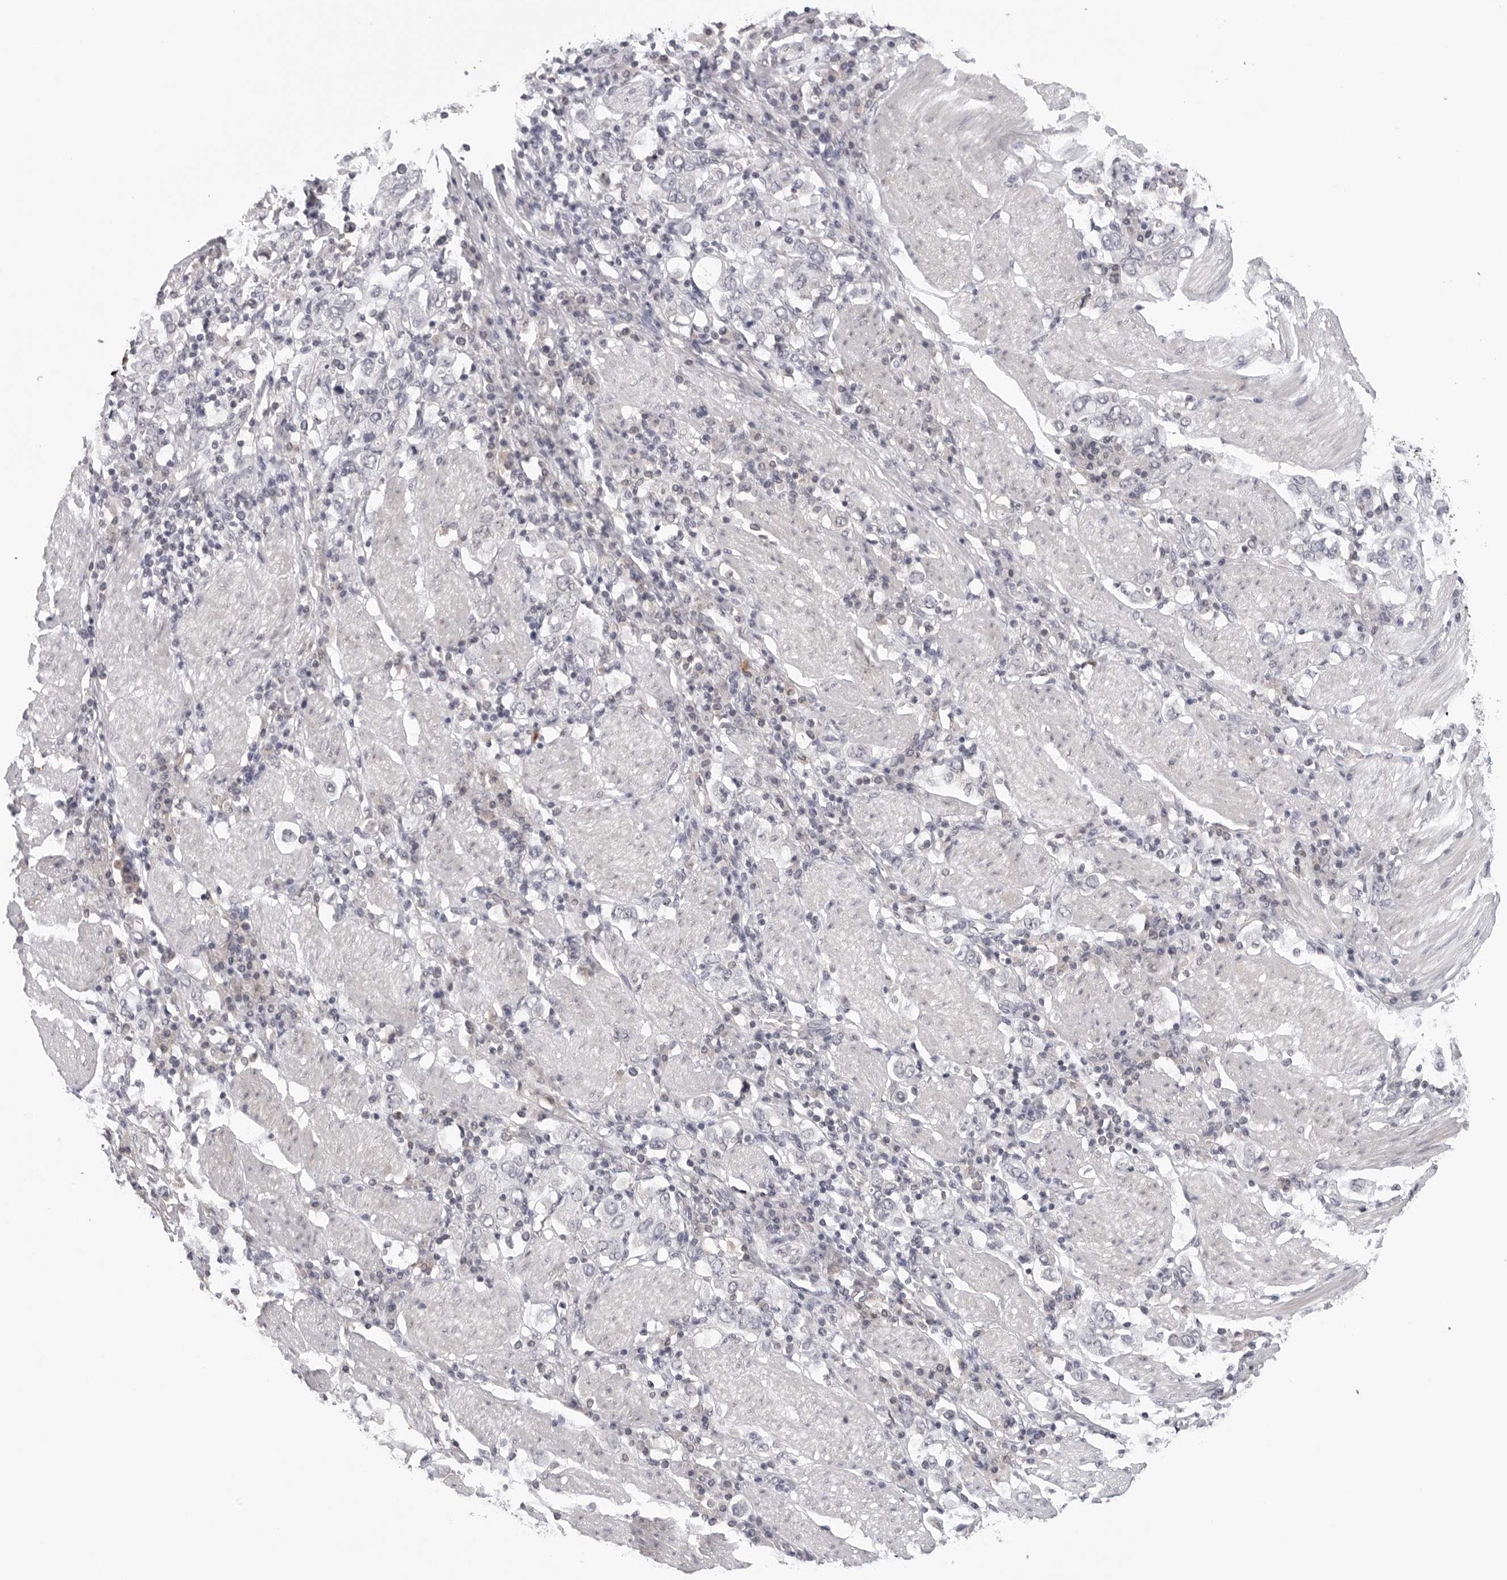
{"staining": {"intensity": "negative", "quantity": "none", "location": "none"}, "tissue": "stomach cancer", "cell_type": "Tumor cells", "image_type": "cancer", "snomed": [{"axis": "morphology", "description": "Adenocarcinoma, NOS"}, {"axis": "topography", "description": "Stomach, upper"}], "caption": "Tumor cells show no significant protein positivity in stomach adenocarcinoma.", "gene": "CDK20", "patient": {"sex": "male", "age": 62}}